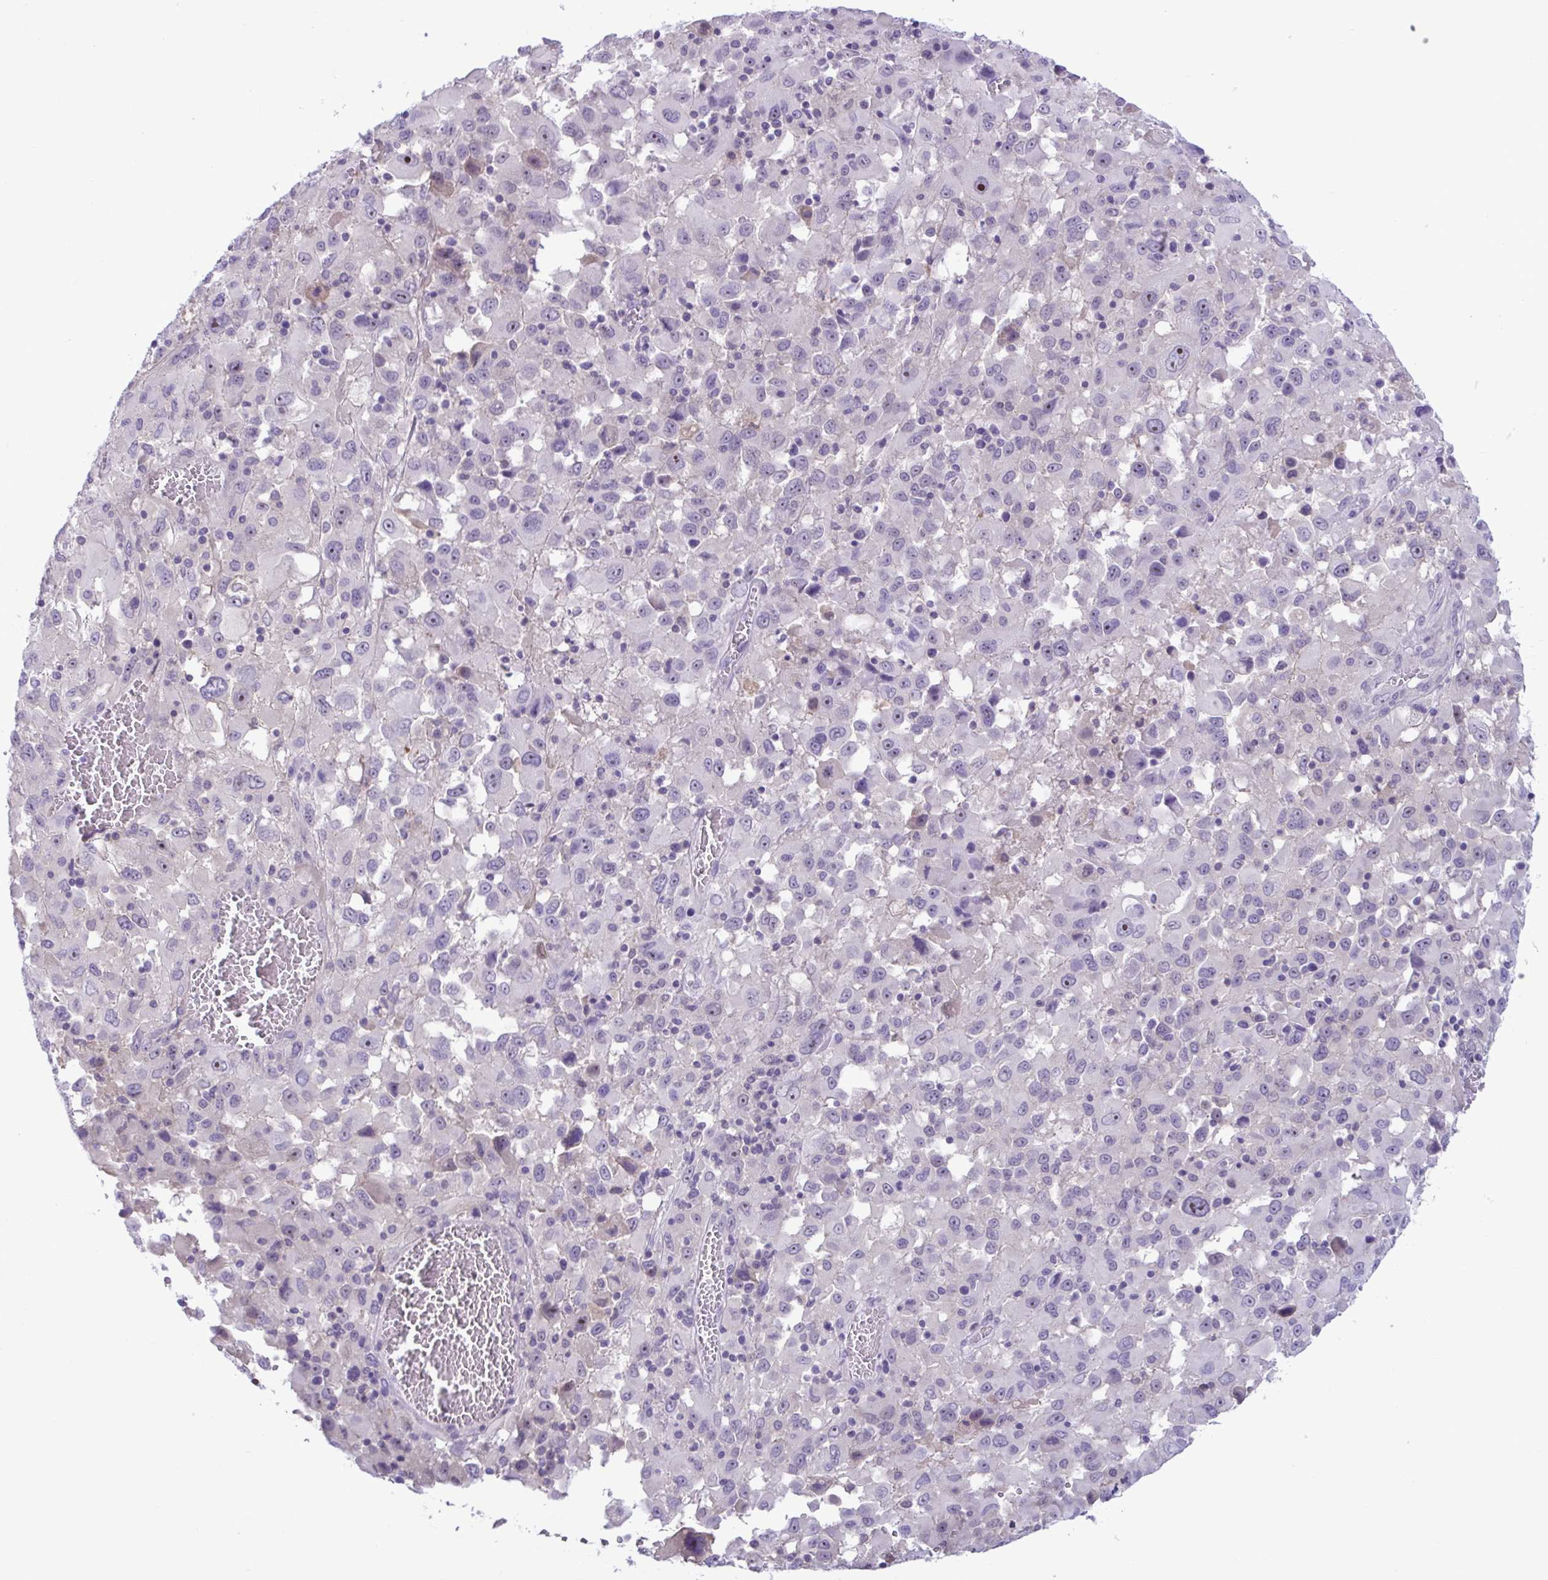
{"staining": {"intensity": "negative", "quantity": "none", "location": "none"}, "tissue": "melanoma", "cell_type": "Tumor cells", "image_type": "cancer", "snomed": [{"axis": "morphology", "description": "Malignant melanoma, Metastatic site"}, {"axis": "topography", "description": "Soft tissue"}], "caption": "The IHC micrograph has no significant staining in tumor cells of melanoma tissue. (IHC, brightfield microscopy, high magnification).", "gene": "WNT9B", "patient": {"sex": "male", "age": 50}}